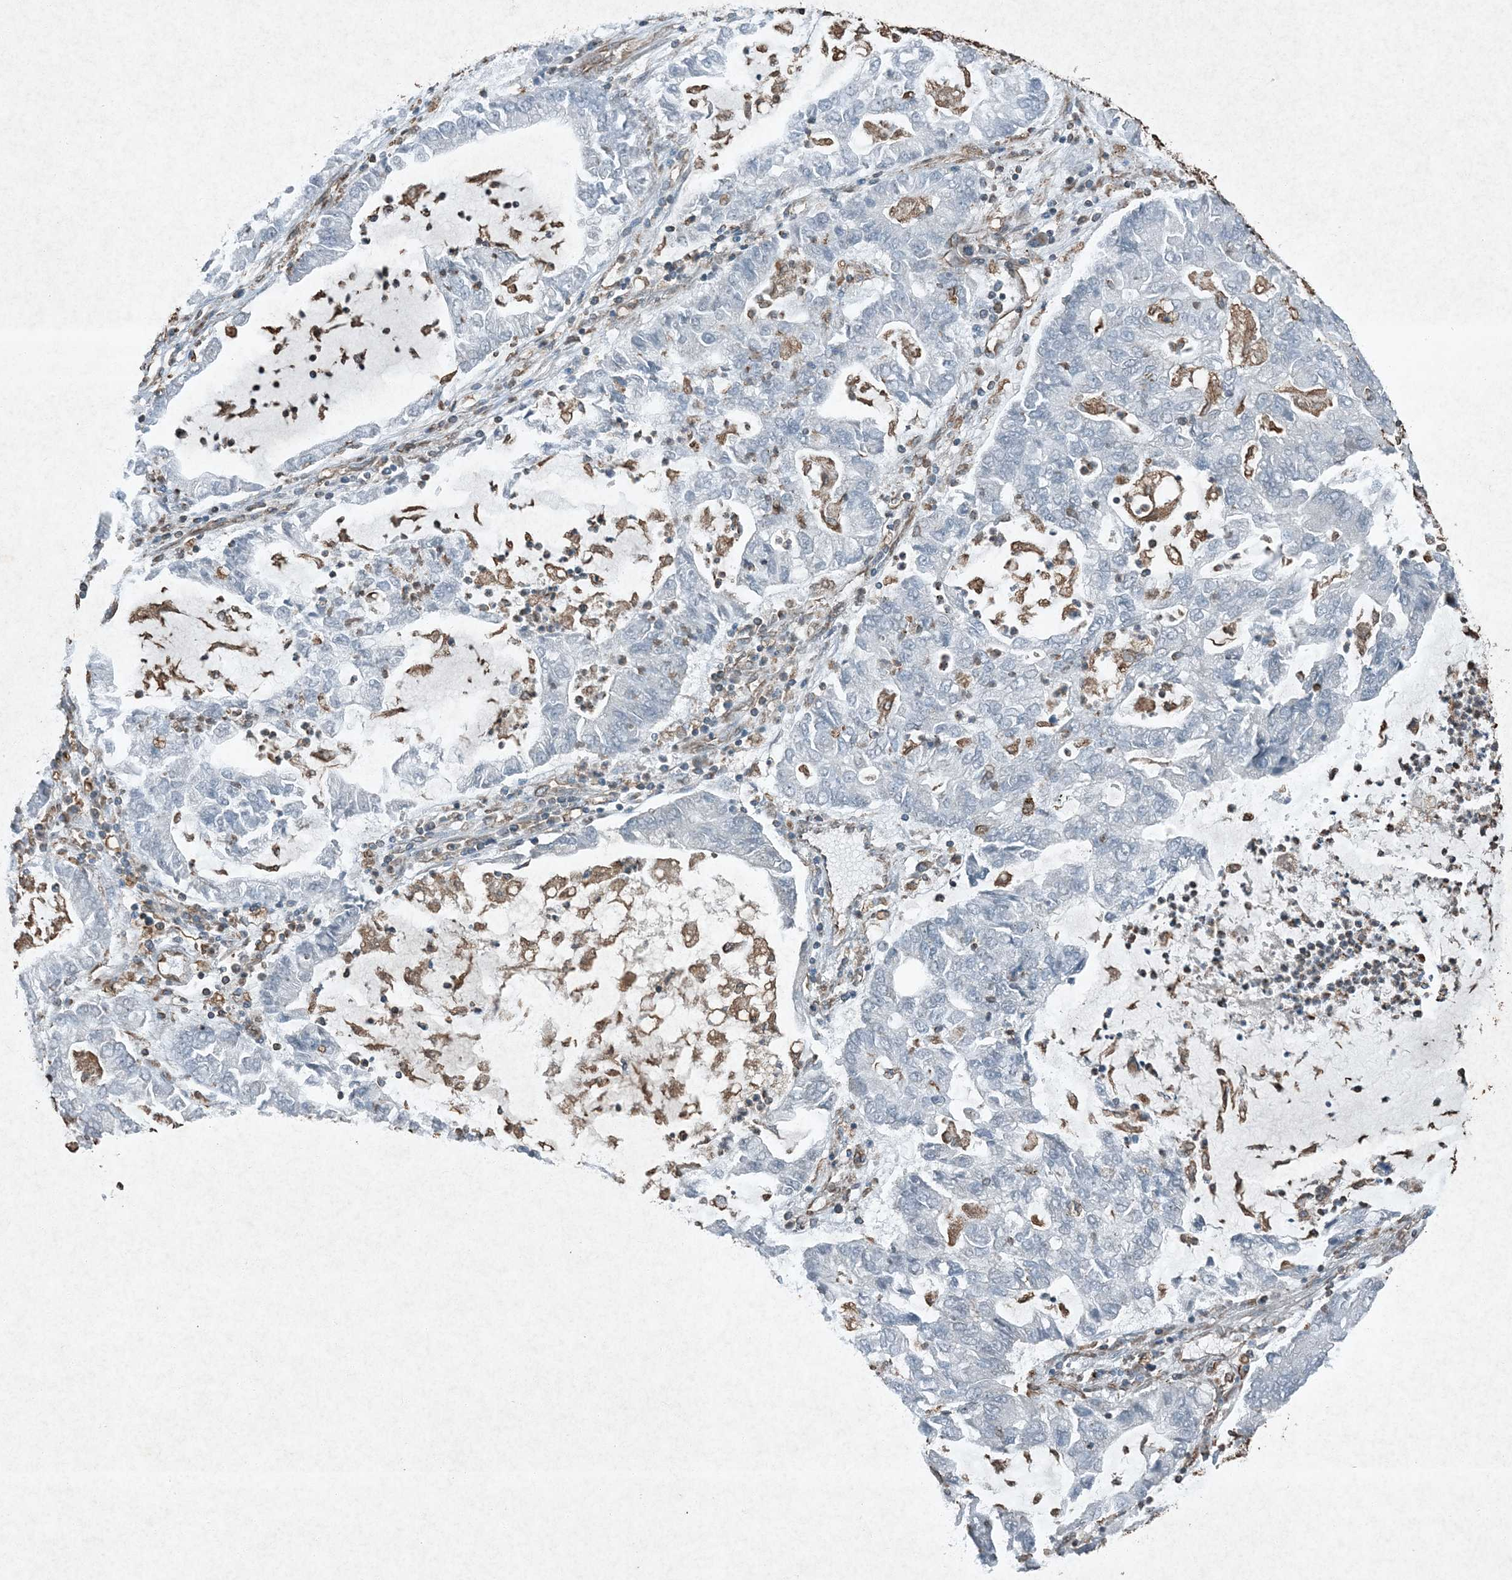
{"staining": {"intensity": "negative", "quantity": "none", "location": "none"}, "tissue": "lung cancer", "cell_type": "Tumor cells", "image_type": "cancer", "snomed": [{"axis": "morphology", "description": "Adenocarcinoma, NOS"}, {"axis": "topography", "description": "Lung"}], "caption": "There is no significant staining in tumor cells of lung cancer (adenocarcinoma).", "gene": "RYK", "patient": {"sex": "female", "age": 51}}